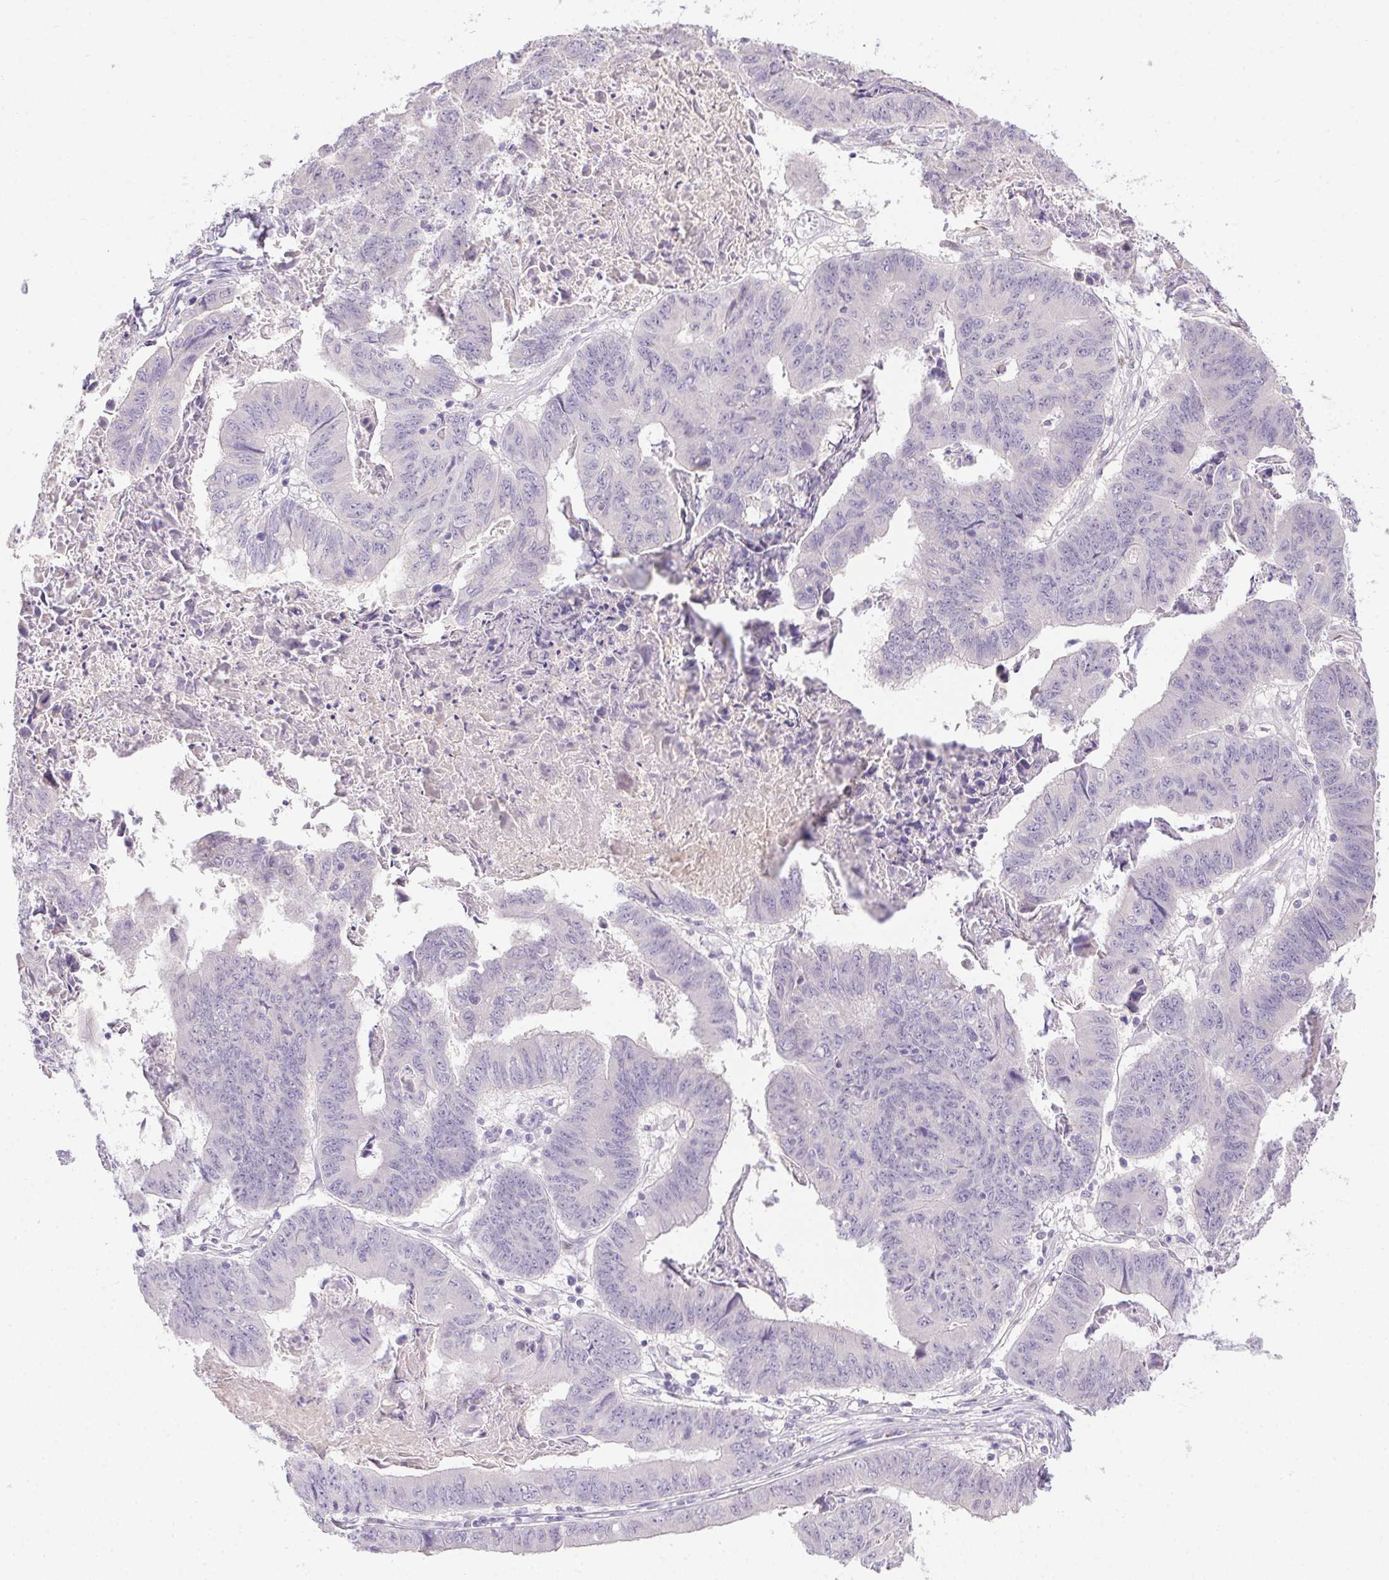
{"staining": {"intensity": "negative", "quantity": "none", "location": "none"}, "tissue": "stomach cancer", "cell_type": "Tumor cells", "image_type": "cancer", "snomed": [{"axis": "morphology", "description": "Adenocarcinoma, NOS"}, {"axis": "topography", "description": "Stomach, lower"}], "caption": "IHC of adenocarcinoma (stomach) exhibits no expression in tumor cells.", "gene": "SP9", "patient": {"sex": "male", "age": 77}}